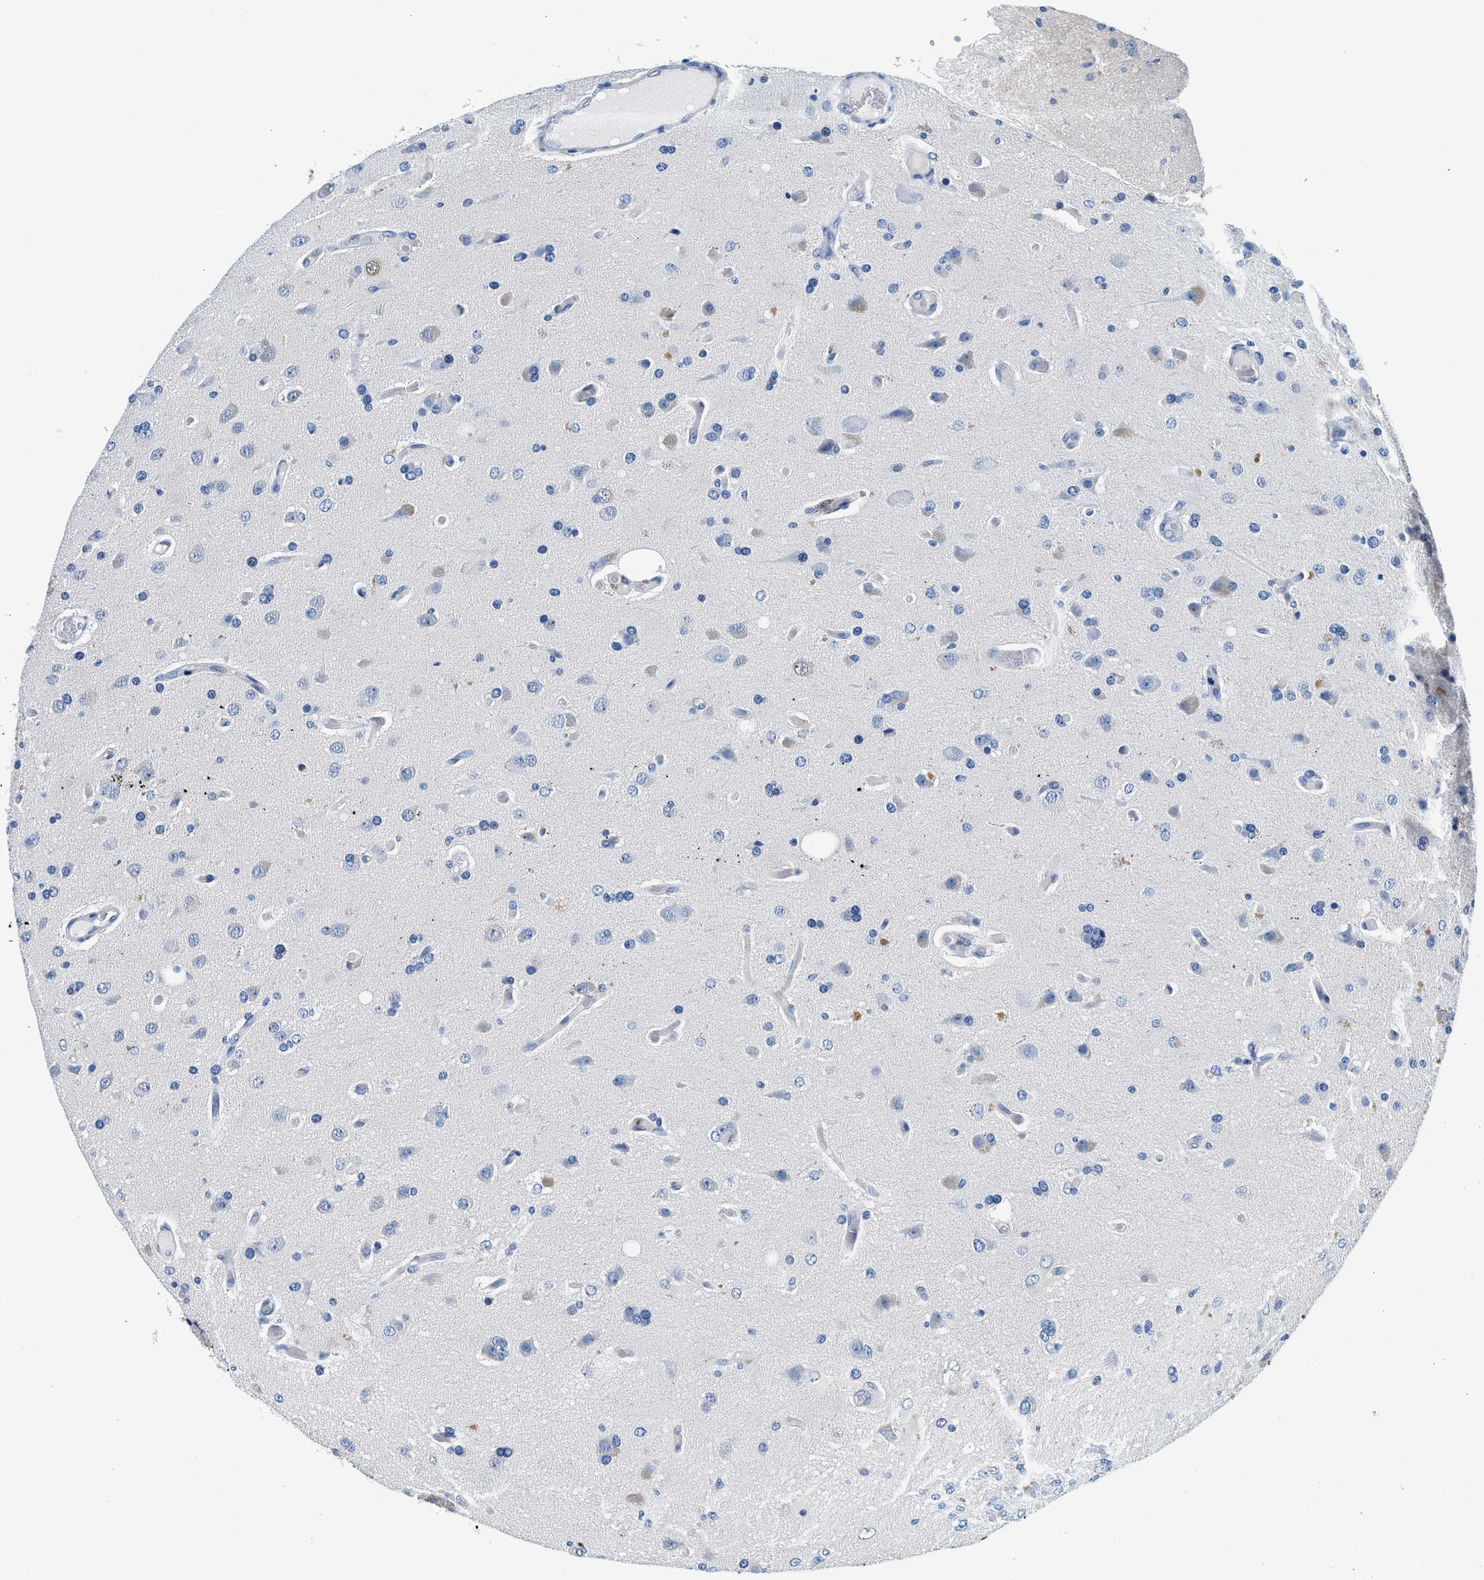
{"staining": {"intensity": "weak", "quantity": "<25%", "location": "cytoplasmic/membranous,nuclear"}, "tissue": "glioma", "cell_type": "Tumor cells", "image_type": "cancer", "snomed": [{"axis": "morphology", "description": "Normal tissue, NOS"}, {"axis": "morphology", "description": "Glioma, malignant, High grade"}, {"axis": "topography", "description": "Cerebral cortex"}], "caption": "The IHC micrograph has no significant expression in tumor cells of glioma tissue.", "gene": "FADS6", "patient": {"sex": "male", "age": 77}}